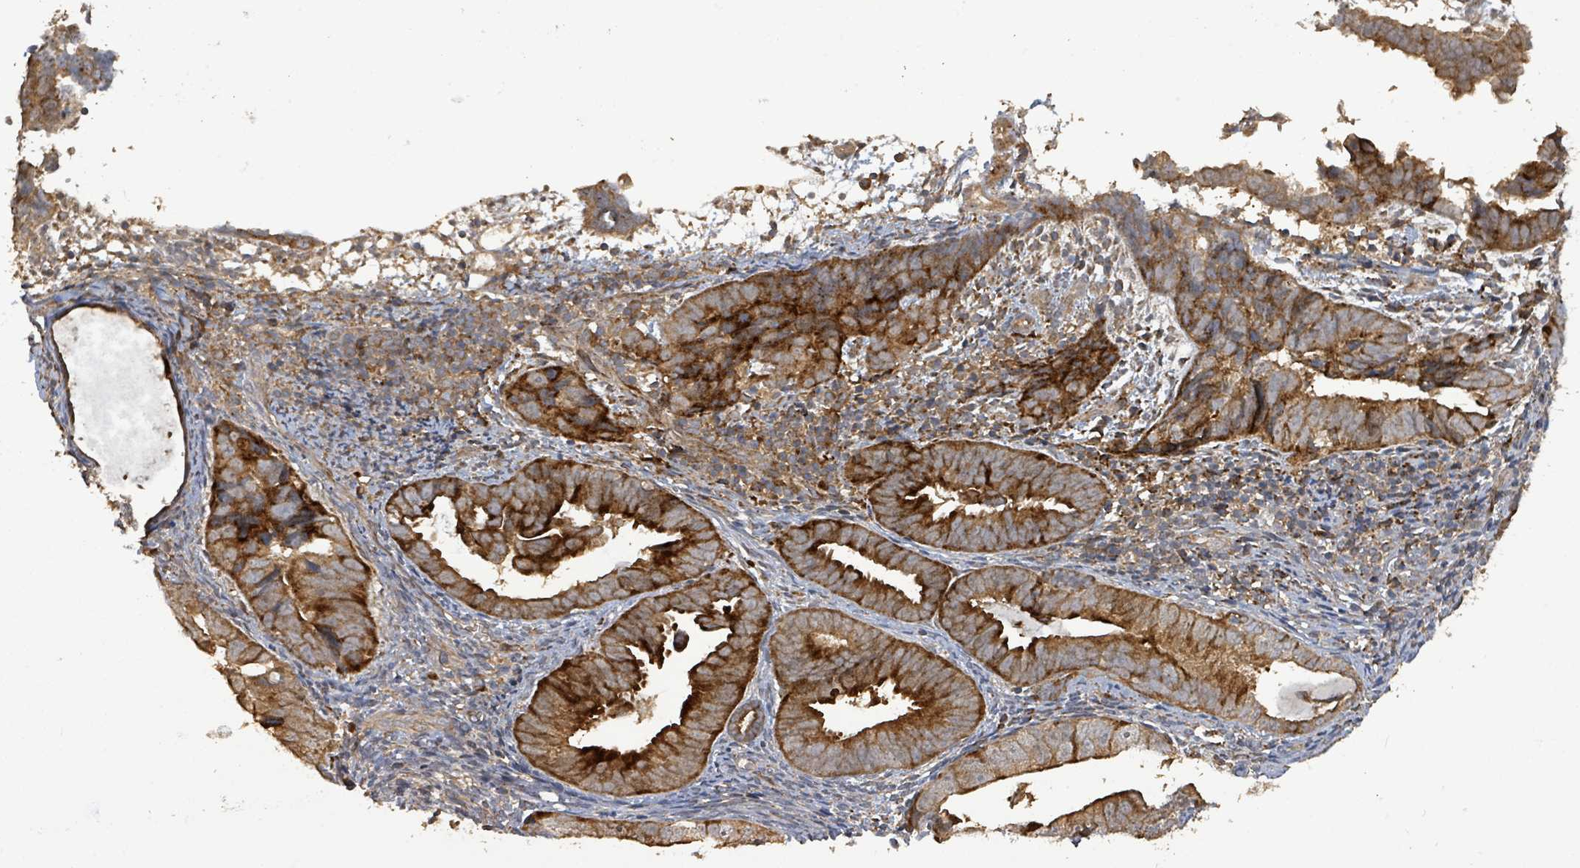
{"staining": {"intensity": "strong", "quantity": ">75%", "location": "cytoplasmic/membranous"}, "tissue": "endometrial cancer", "cell_type": "Tumor cells", "image_type": "cancer", "snomed": [{"axis": "morphology", "description": "Adenocarcinoma, NOS"}, {"axis": "topography", "description": "Endometrium"}], "caption": "Immunohistochemistry staining of endometrial adenocarcinoma, which reveals high levels of strong cytoplasmic/membranous positivity in approximately >75% of tumor cells indicating strong cytoplasmic/membranous protein staining. The staining was performed using DAB (3,3'-diaminobenzidine) (brown) for protein detection and nuclei were counterstained in hematoxylin (blue).", "gene": "STARD4", "patient": {"sex": "female", "age": 75}}